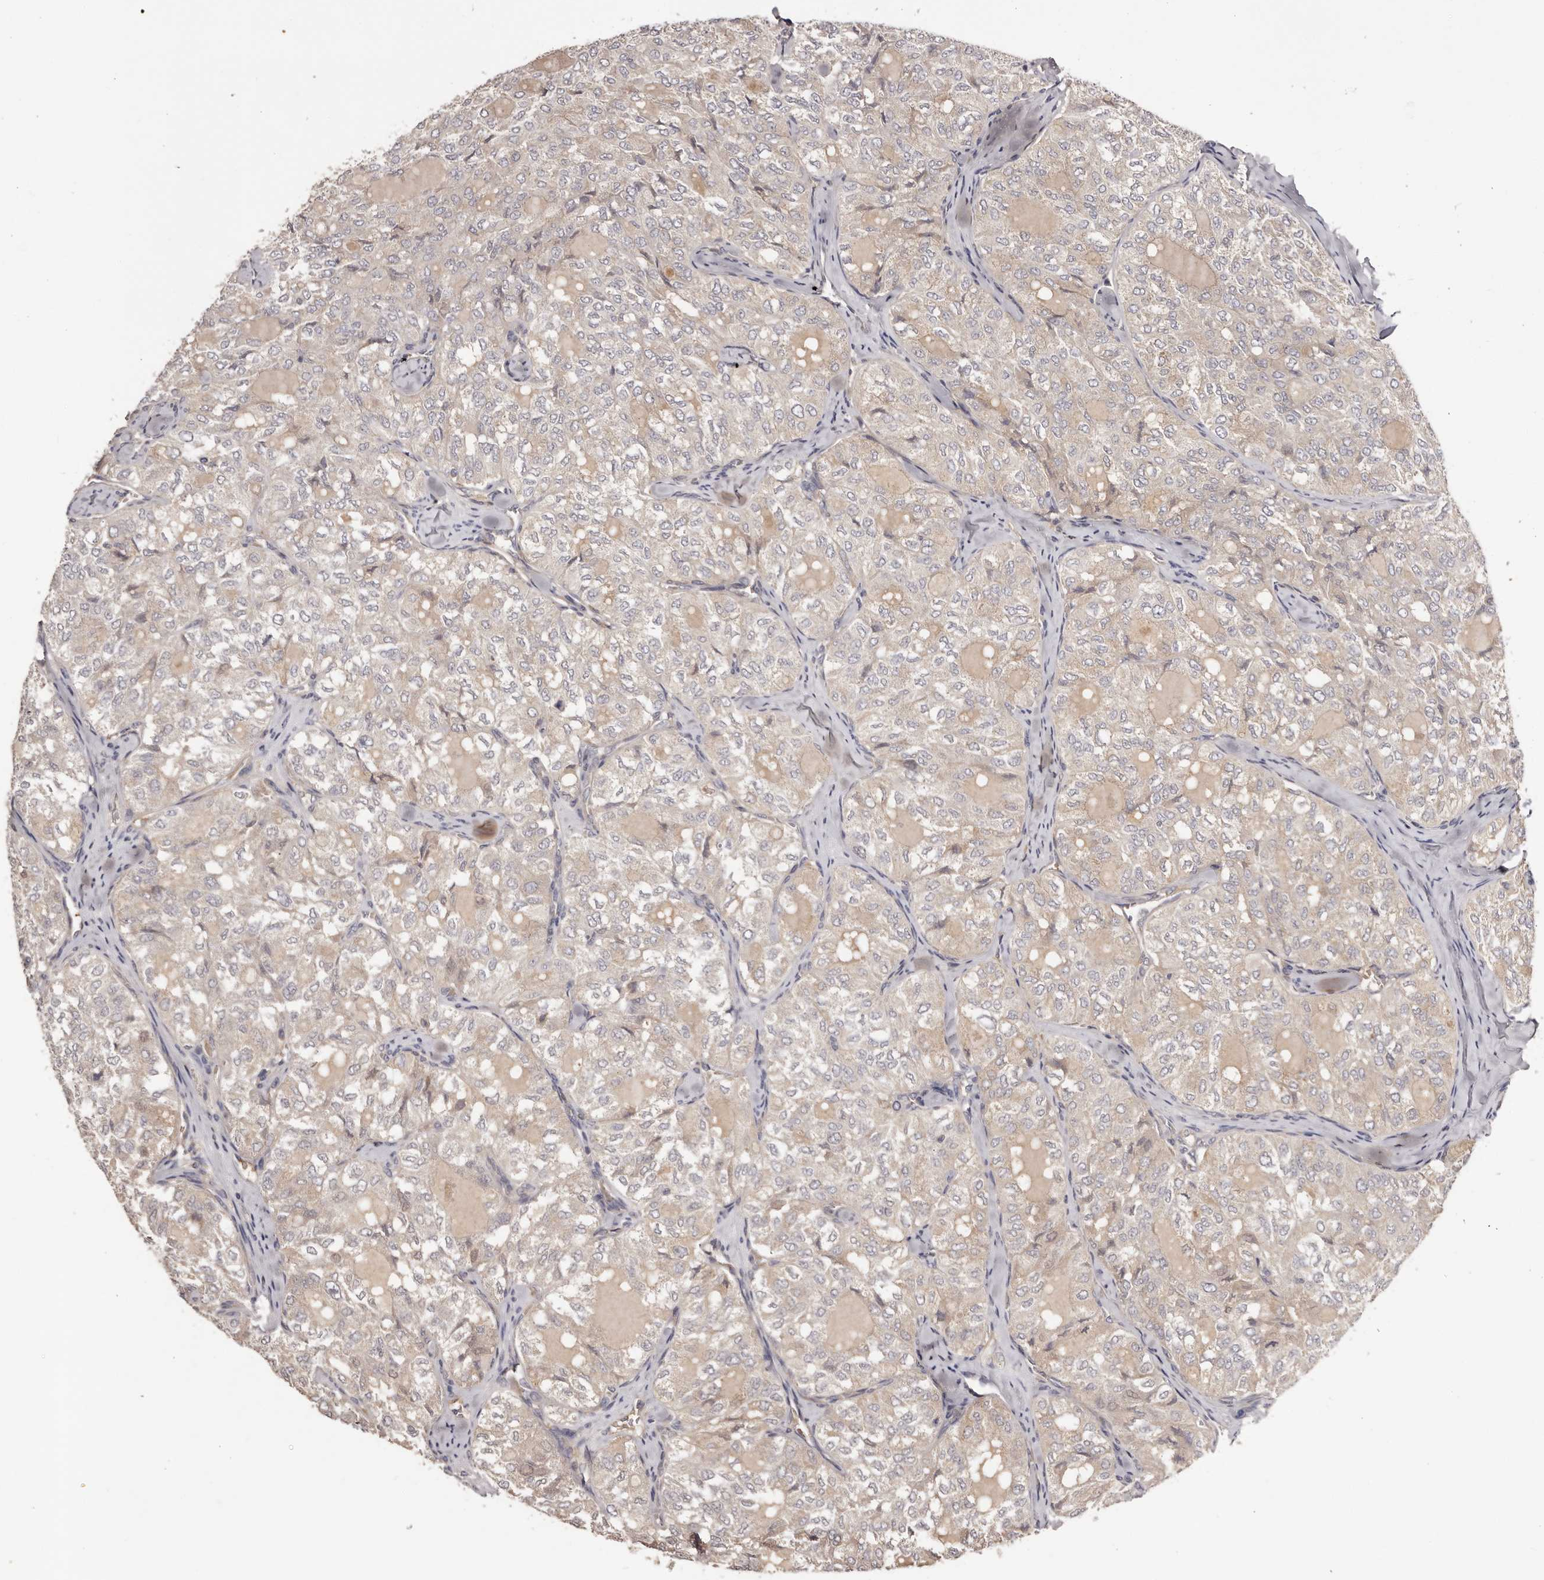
{"staining": {"intensity": "weak", "quantity": "25%-75%", "location": "cytoplasmic/membranous"}, "tissue": "thyroid cancer", "cell_type": "Tumor cells", "image_type": "cancer", "snomed": [{"axis": "morphology", "description": "Follicular adenoma carcinoma, NOS"}, {"axis": "topography", "description": "Thyroid gland"}], "caption": "The photomicrograph shows staining of thyroid cancer, revealing weak cytoplasmic/membranous protein staining (brown color) within tumor cells.", "gene": "LTV1", "patient": {"sex": "male", "age": 75}}